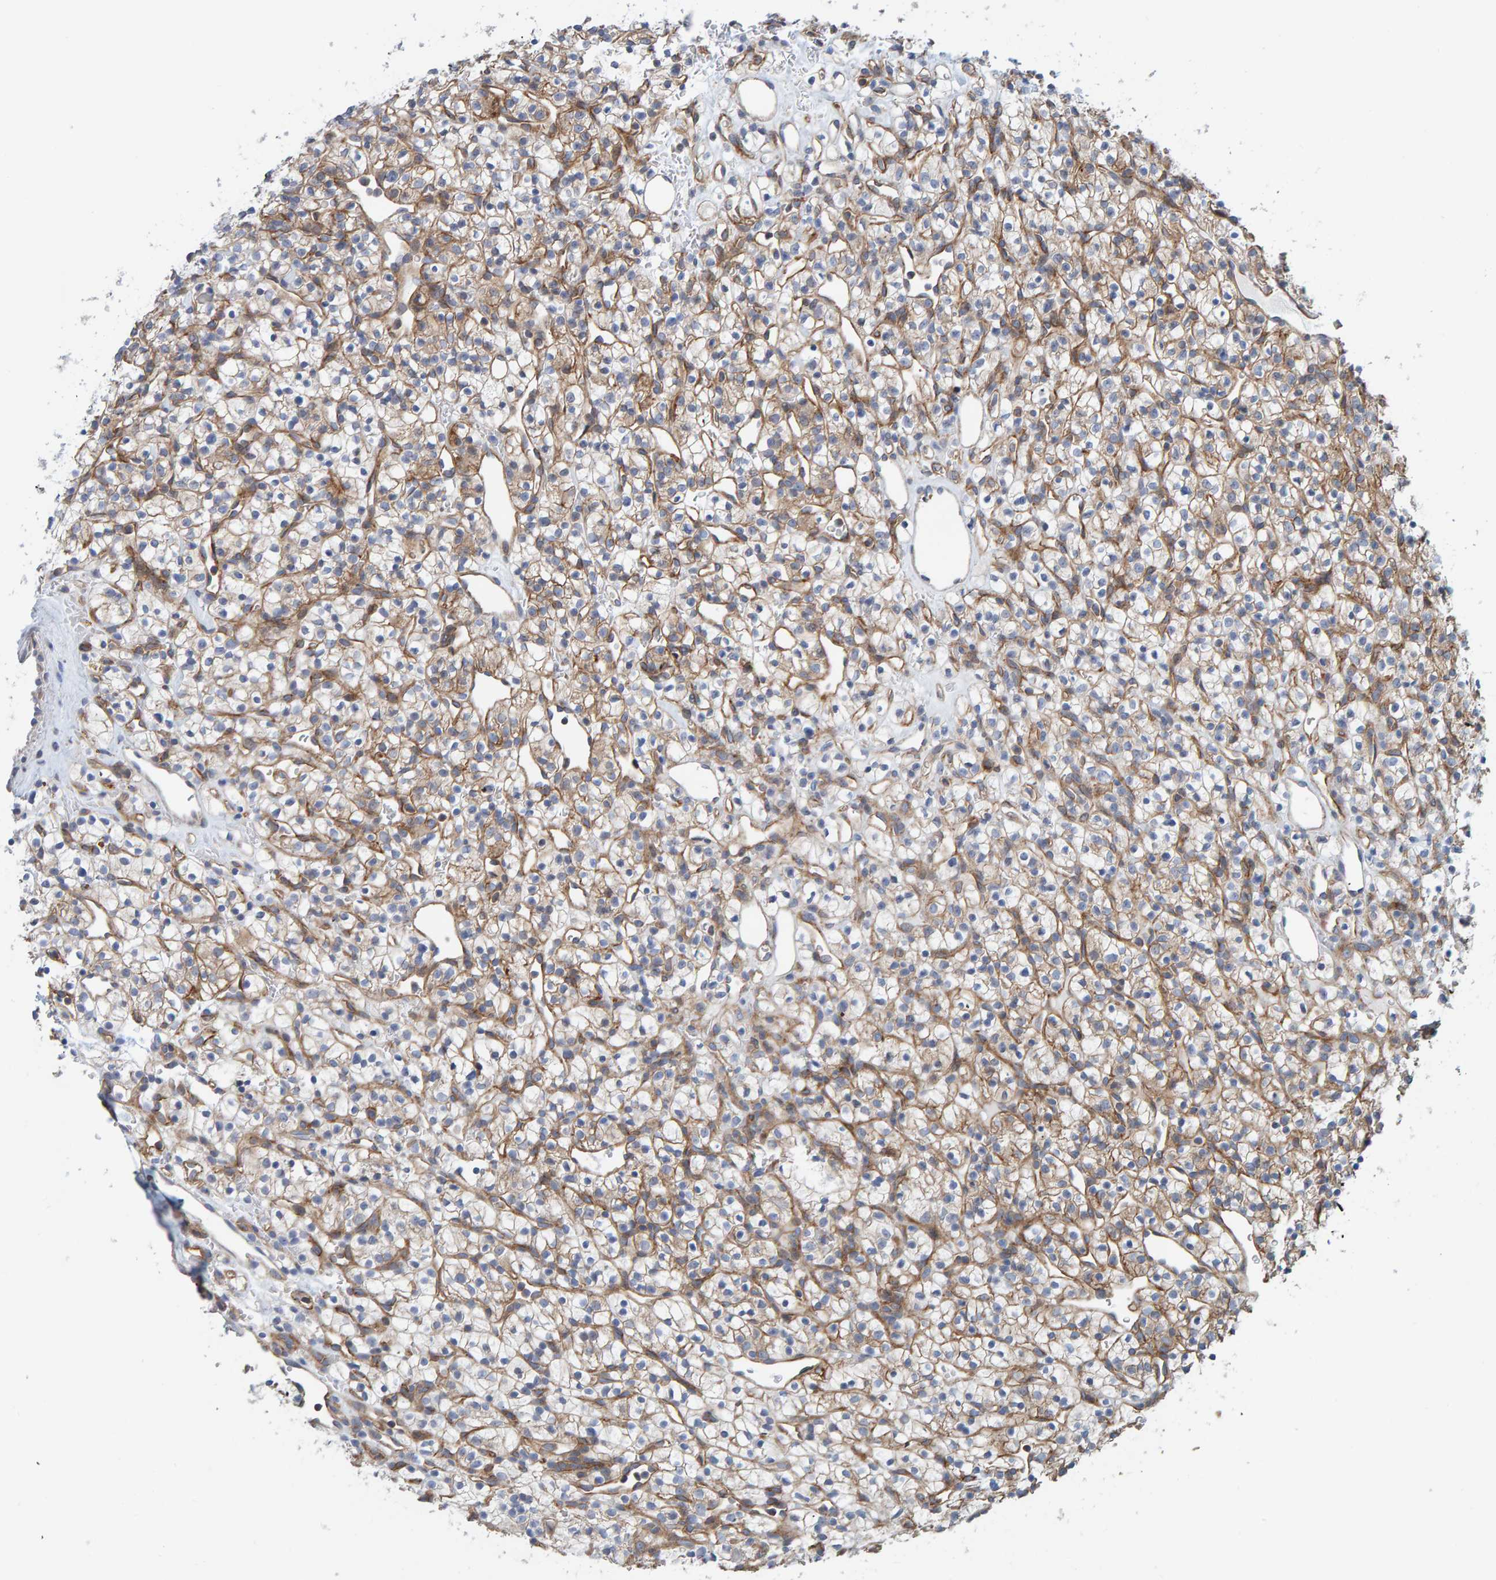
{"staining": {"intensity": "moderate", "quantity": ">75%", "location": "cytoplasmic/membranous"}, "tissue": "renal cancer", "cell_type": "Tumor cells", "image_type": "cancer", "snomed": [{"axis": "morphology", "description": "Adenocarcinoma, NOS"}, {"axis": "topography", "description": "Kidney"}], "caption": "Renal adenocarcinoma stained with a protein marker shows moderate staining in tumor cells.", "gene": "RGP1", "patient": {"sex": "female", "age": 57}}